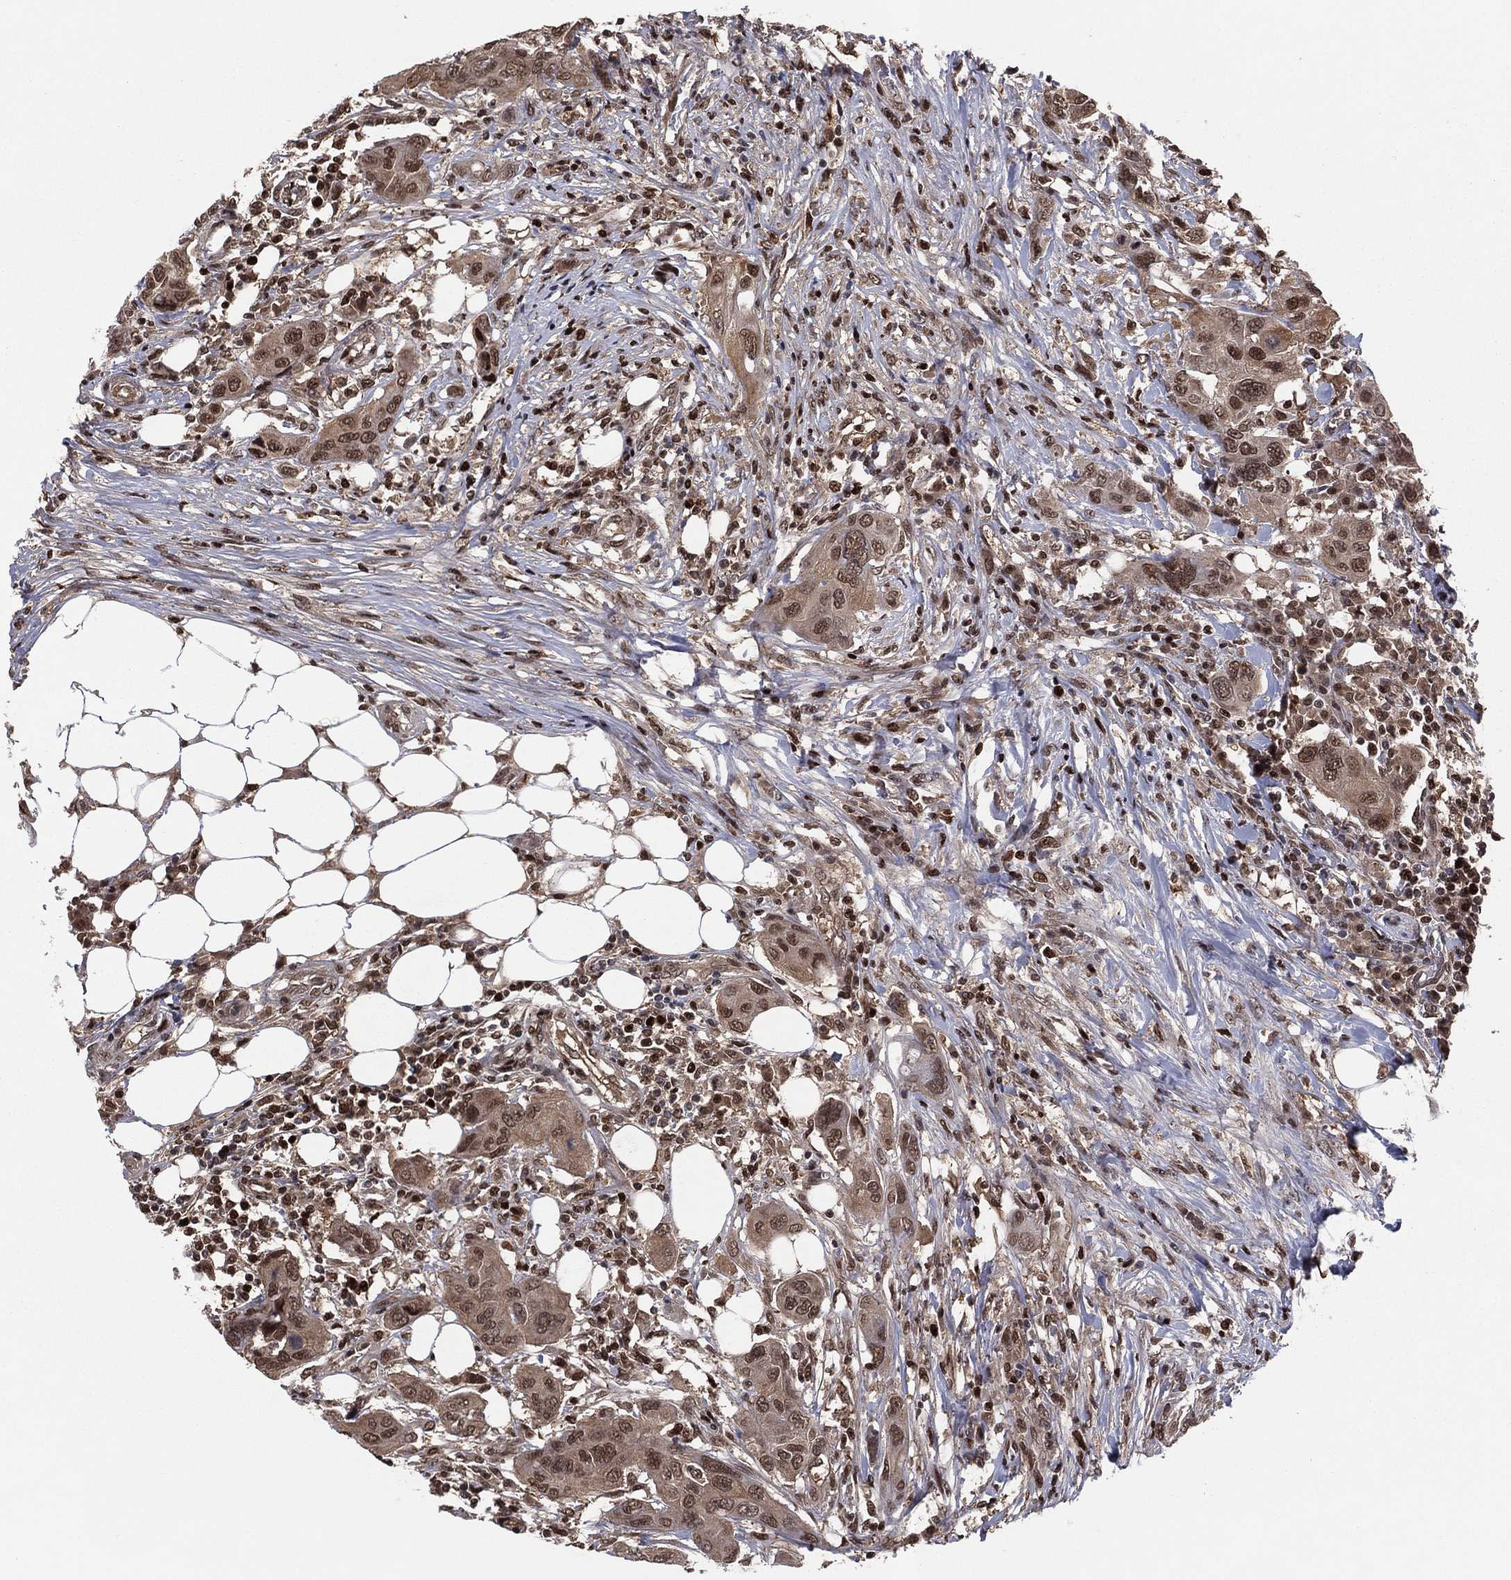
{"staining": {"intensity": "strong", "quantity": ">75%", "location": "cytoplasmic/membranous,nuclear"}, "tissue": "urothelial cancer", "cell_type": "Tumor cells", "image_type": "cancer", "snomed": [{"axis": "morphology", "description": "Urothelial carcinoma, NOS"}, {"axis": "morphology", "description": "Urothelial carcinoma, High grade"}, {"axis": "topography", "description": "Urinary bladder"}], "caption": "A high-resolution histopathology image shows immunohistochemistry (IHC) staining of urothelial cancer, which demonstrates strong cytoplasmic/membranous and nuclear positivity in approximately >75% of tumor cells.", "gene": "PSMA1", "patient": {"sex": "male", "age": 63}}